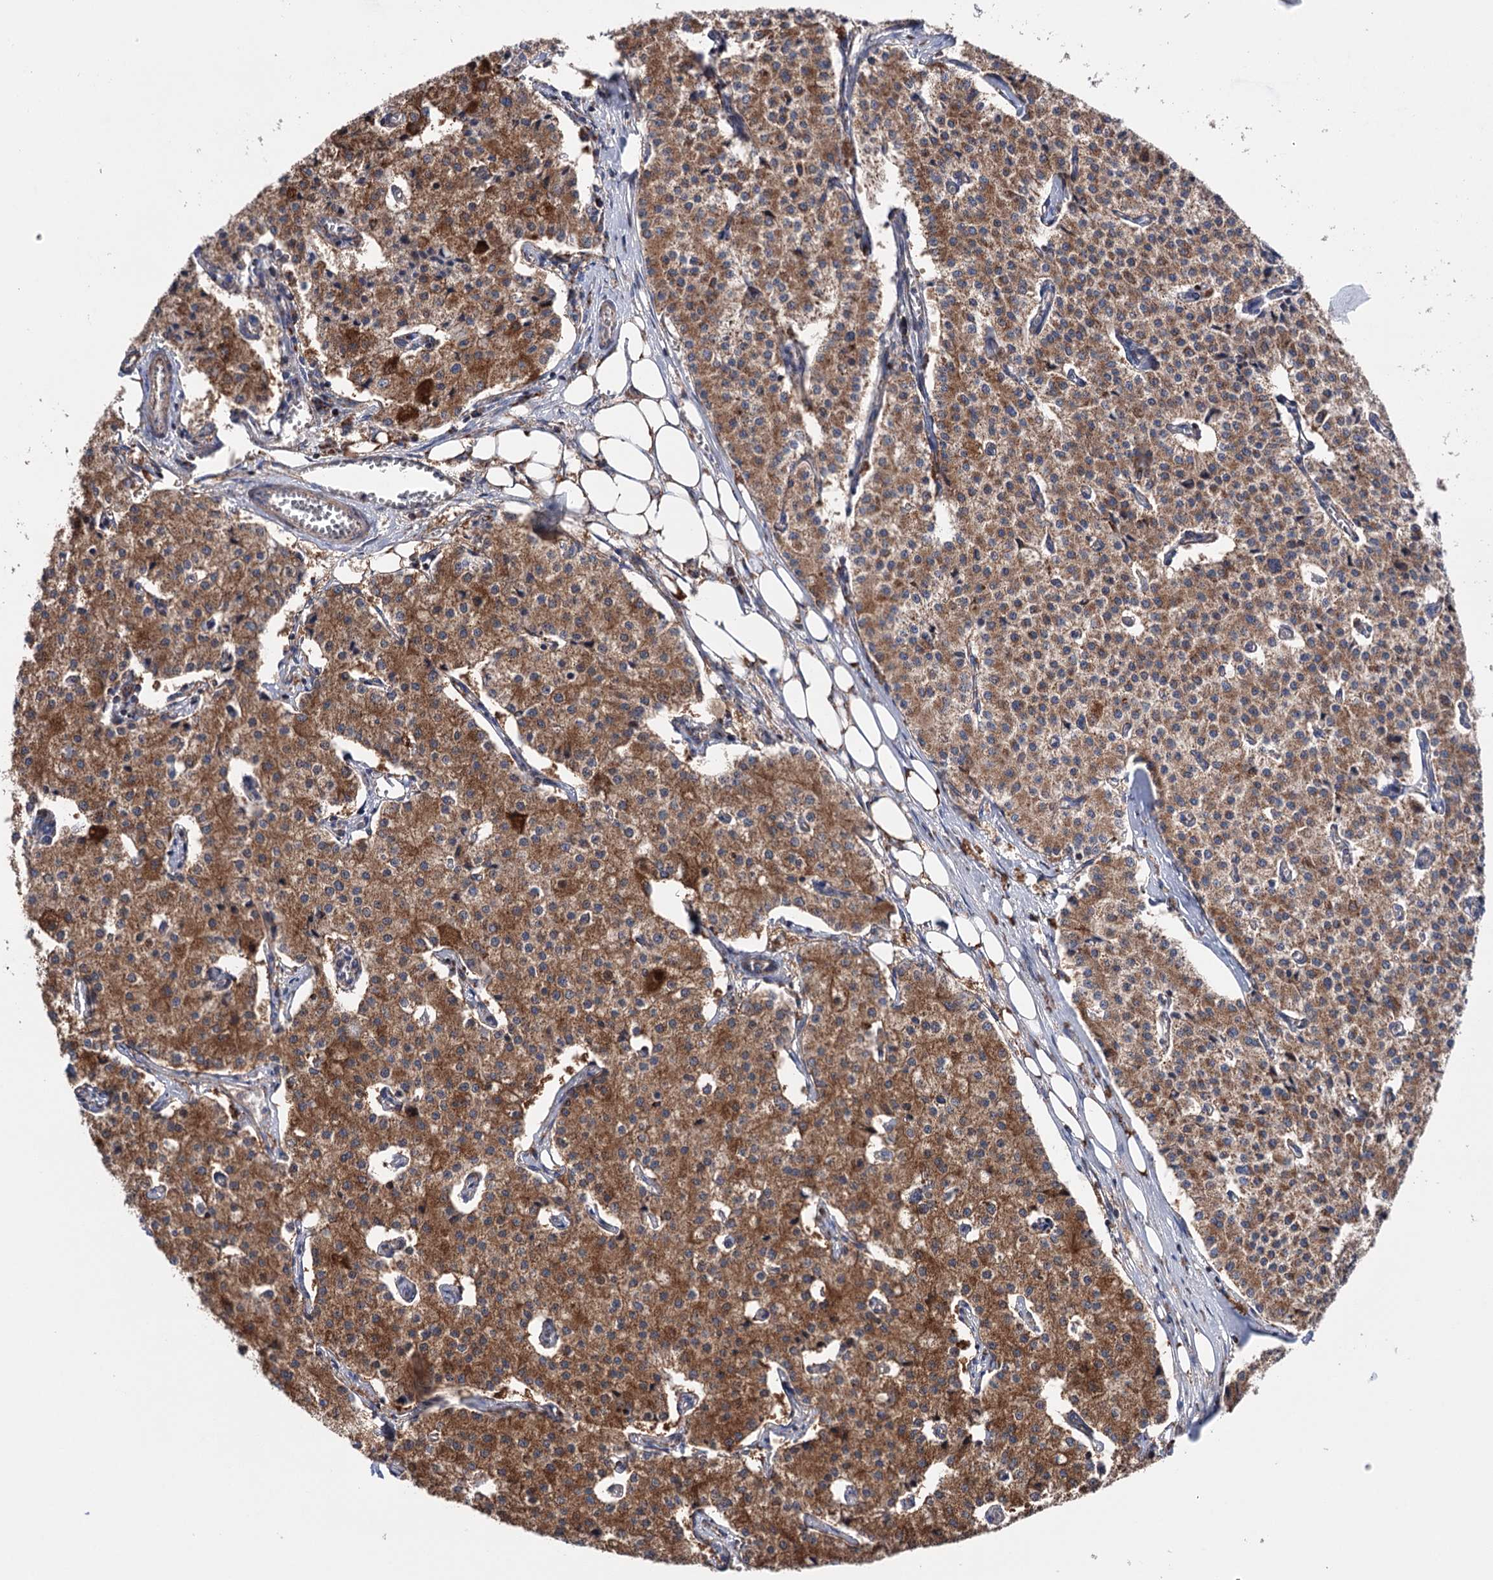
{"staining": {"intensity": "moderate", "quantity": ">75%", "location": "cytoplasmic/membranous"}, "tissue": "carcinoid", "cell_type": "Tumor cells", "image_type": "cancer", "snomed": [{"axis": "morphology", "description": "Carcinoid, malignant, NOS"}, {"axis": "topography", "description": "Colon"}], "caption": "Immunohistochemical staining of human malignant carcinoid shows medium levels of moderate cytoplasmic/membranous expression in approximately >75% of tumor cells. (Brightfield microscopy of DAB IHC at high magnification).", "gene": "SUCLA2", "patient": {"sex": "female", "age": 52}}